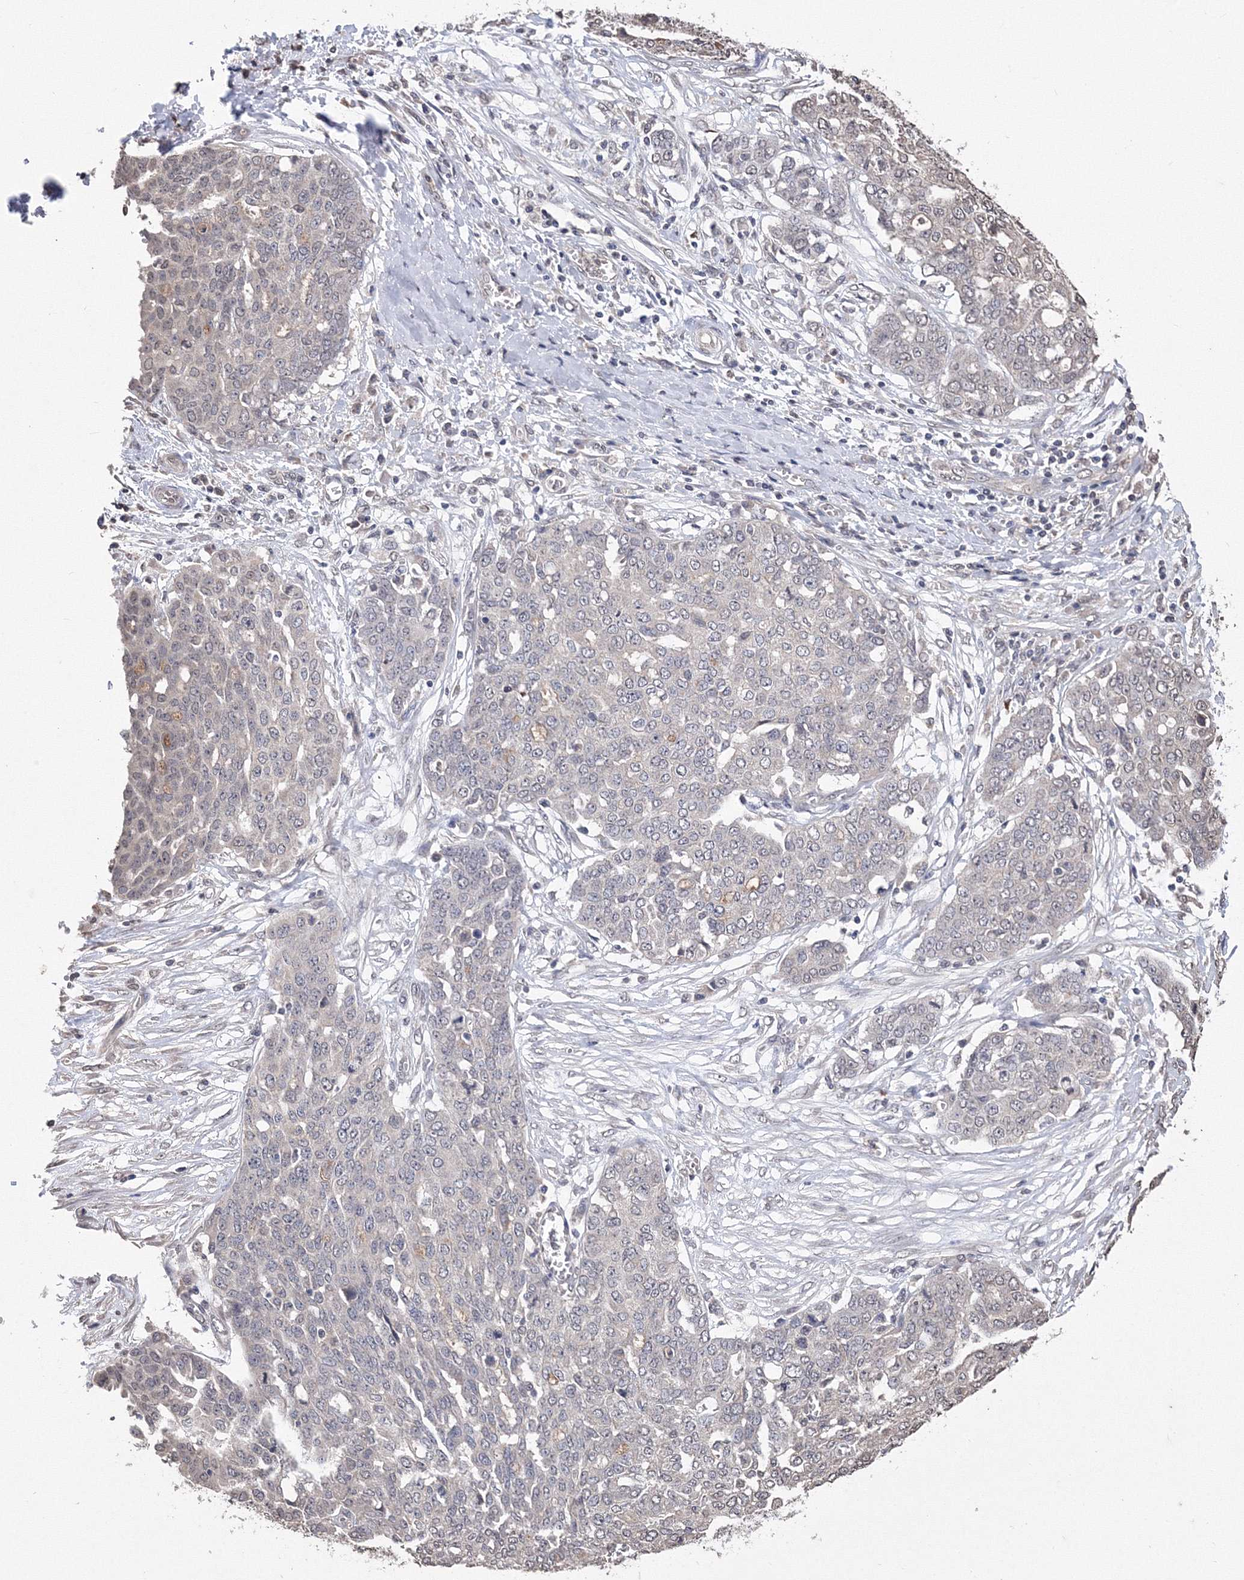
{"staining": {"intensity": "negative", "quantity": "none", "location": "none"}, "tissue": "ovarian cancer", "cell_type": "Tumor cells", "image_type": "cancer", "snomed": [{"axis": "morphology", "description": "Cystadenocarcinoma, serous, NOS"}, {"axis": "topography", "description": "Soft tissue"}, {"axis": "topography", "description": "Ovary"}], "caption": "This is a photomicrograph of IHC staining of serous cystadenocarcinoma (ovarian), which shows no expression in tumor cells.", "gene": "GPN1", "patient": {"sex": "female", "age": 57}}